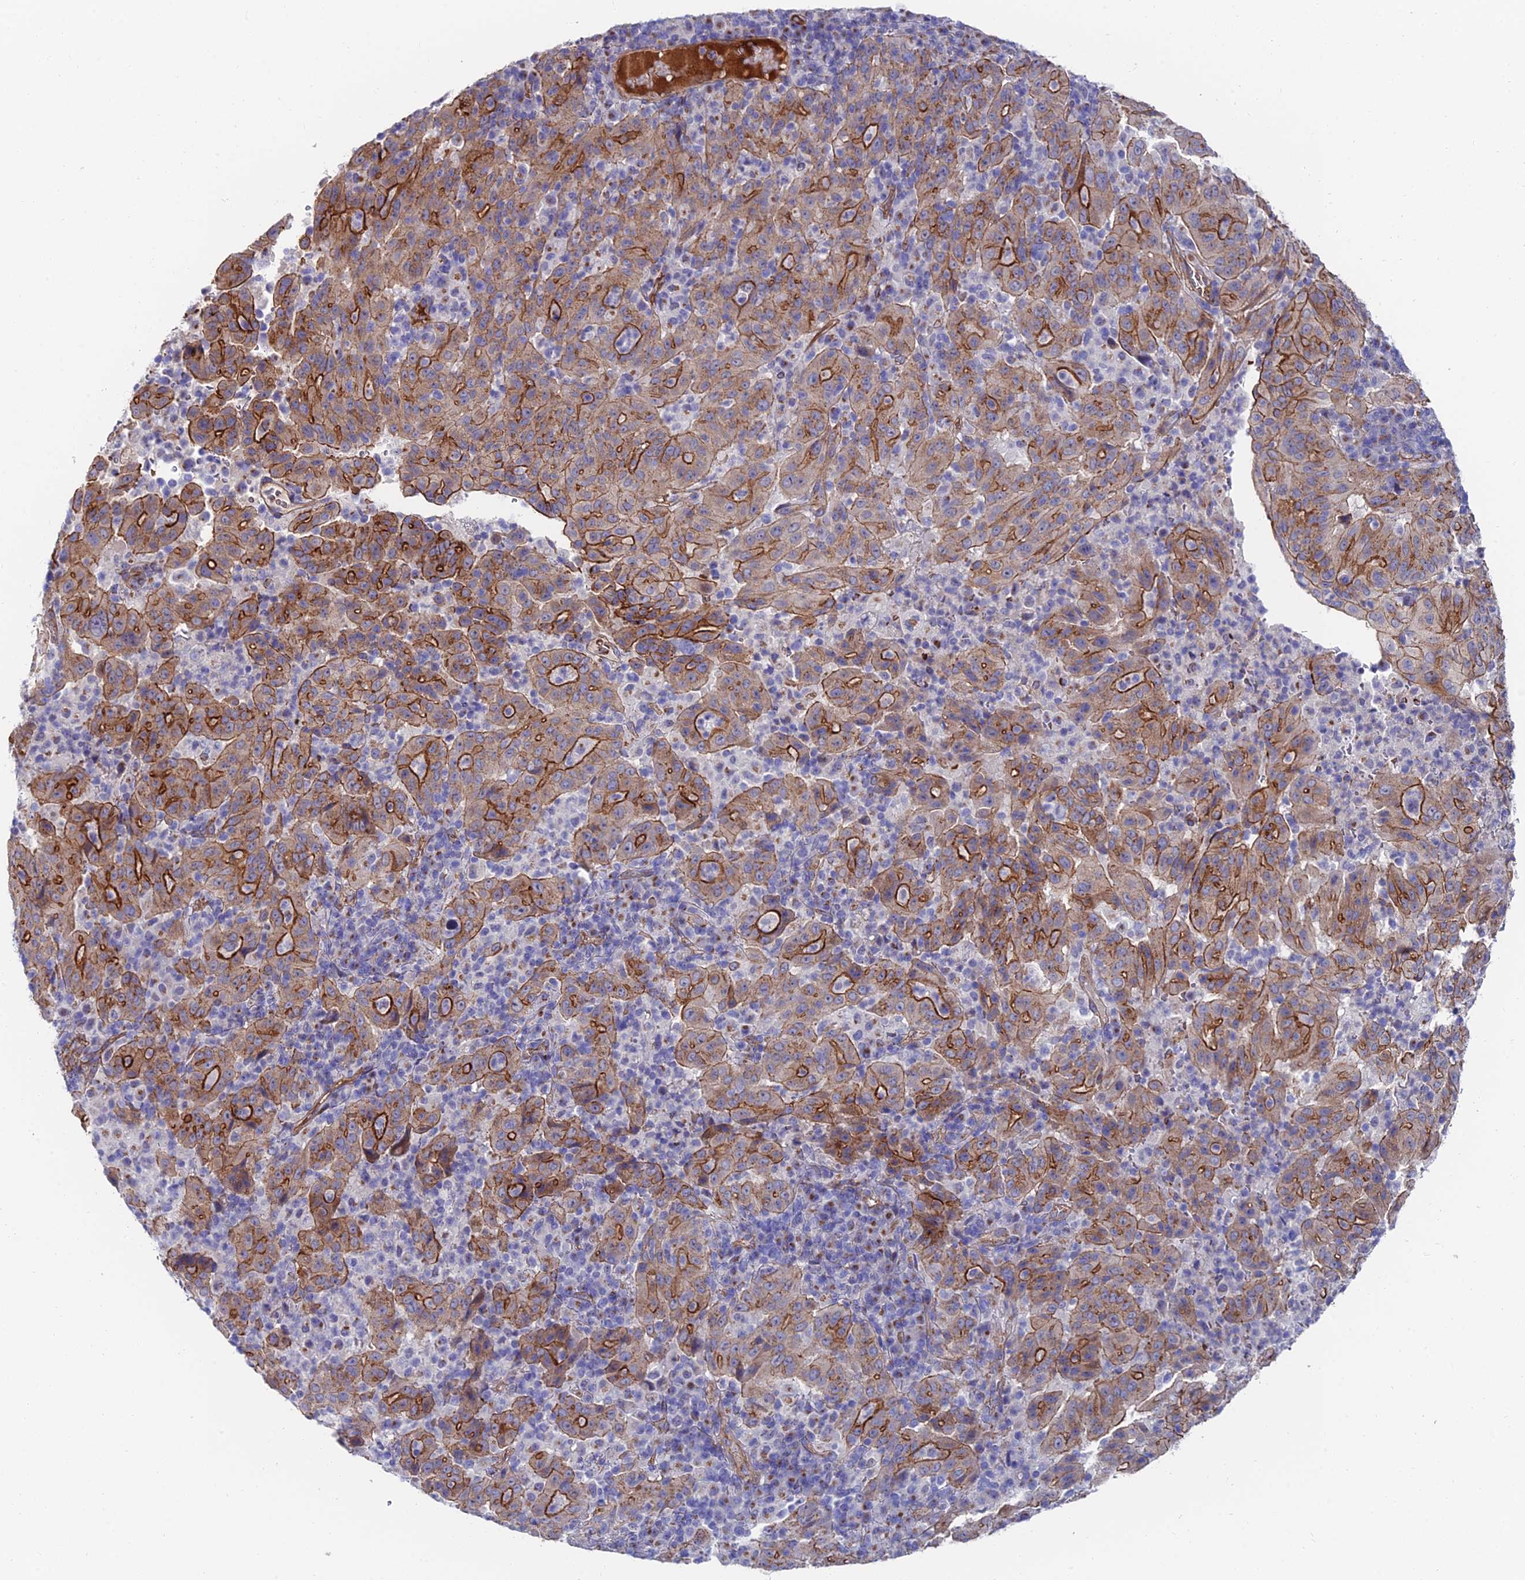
{"staining": {"intensity": "moderate", "quantity": ">75%", "location": "cytoplasmic/membranous"}, "tissue": "pancreatic cancer", "cell_type": "Tumor cells", "image_type": "cancer", "snomed": [{"axis": "morphology", "description": "Adenocarcinoma, NOS"}, {"axis": "topography", "description": "Pancreas"}], "caption": "Immunohistochemistry histopathology image of adenocarcinoma (pancreatic) stained for a protein (brown), which displays medium levels of moderate cytoplasmic/membranous staining in approximately >75% of tumor cells.", "gene": "ADGRF3", "patient": {"sex": "male", "age": 63}}